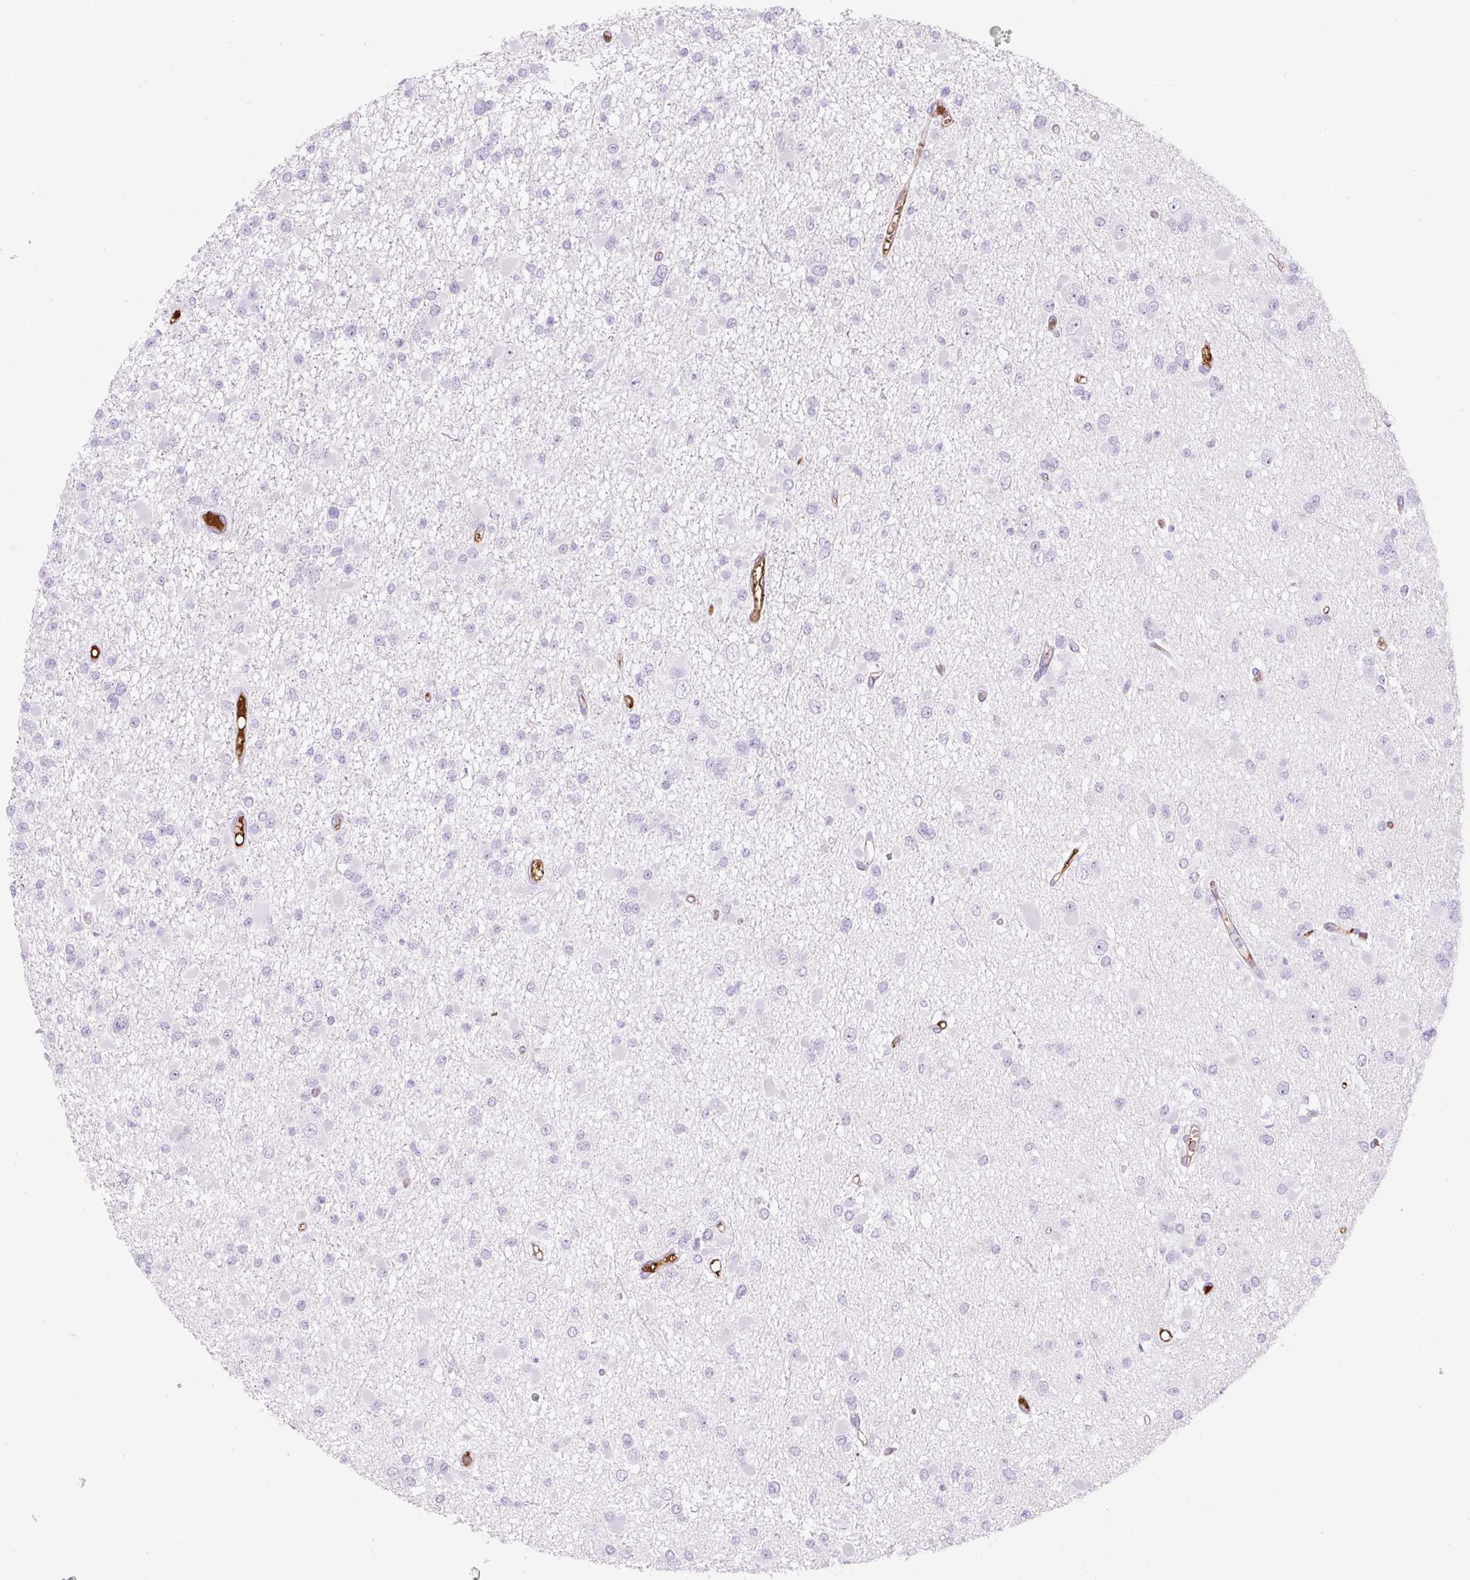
{"staining": {"intensity": "negative", "quantity": "none", "location": "none"}, "tissue": "glioma", "cell_type": "Tumor cells", "image_type": "cancer", "snomed": [{"axis": "morphology", "description": "Glioma, malignant, Low grade"}, {"axis": "topography", "description": "Brain"}], "caption": "DAB (3,3'-diaminobenzidine) immunohistochemical staining of human malignant low-grade glioma reveals no significant positivity in tumor cells.", "gene": "APOA1", "patient": {"sex": "female", "age": 22}}